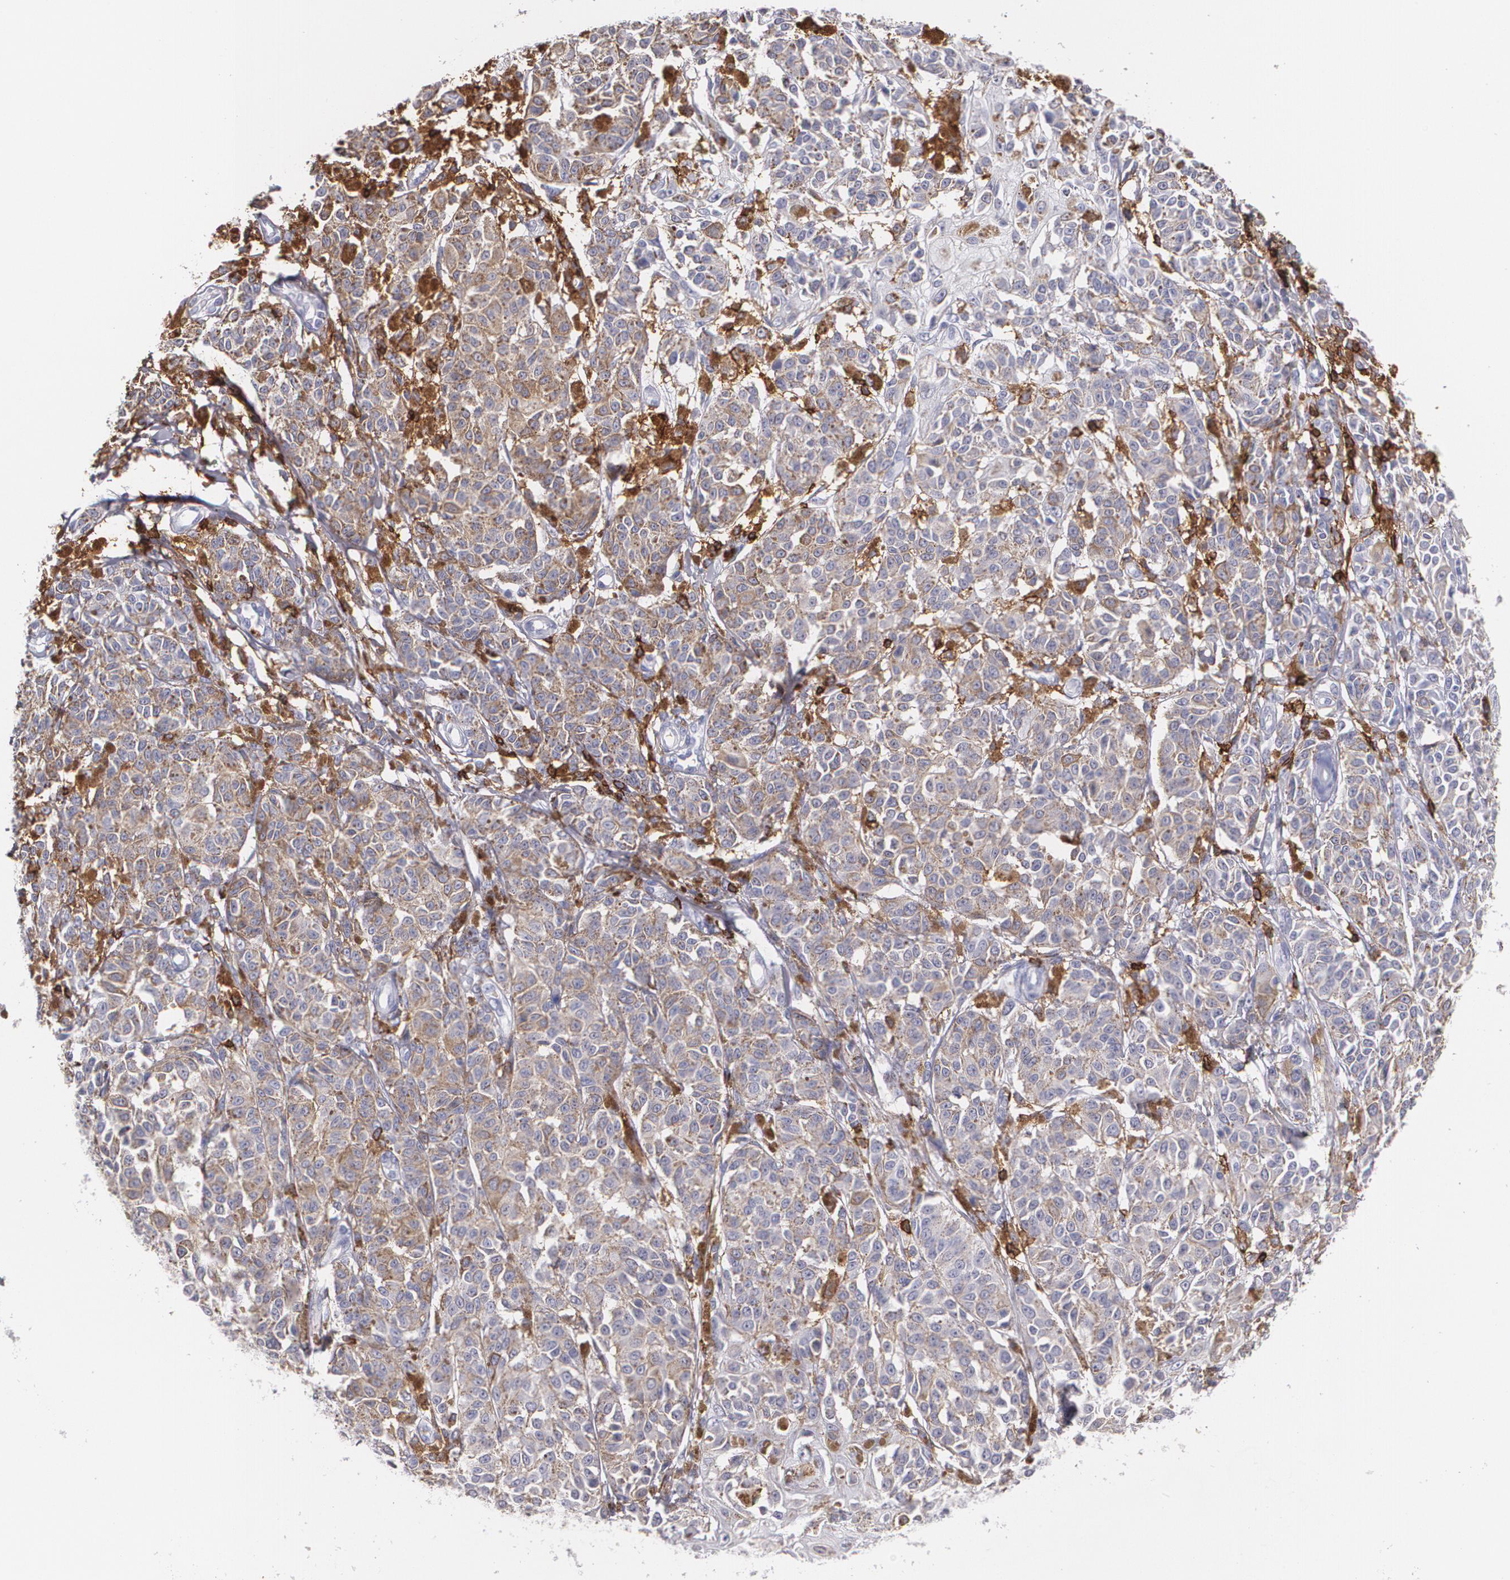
{"staining": {"intensity": "weak", "quantity": ">75%", "location": "cytoplasmic/membranous"}, "tissue": "melanoma", "cell_type": "Tumor cells", "image_type": "cancer", "snomed": [{"axis": "morphology", "description": "Malignant melanoma, NOS"}, {"axis": "topography", "description": "Skin"}], "caption": "Malignant melanoma stained with IHC reveals weak cytoplasmic/membranous positivity in approximately >75% of tumor cells.", "gene": "PTPRC", "patient": {"sex": "male", "age": 76}}